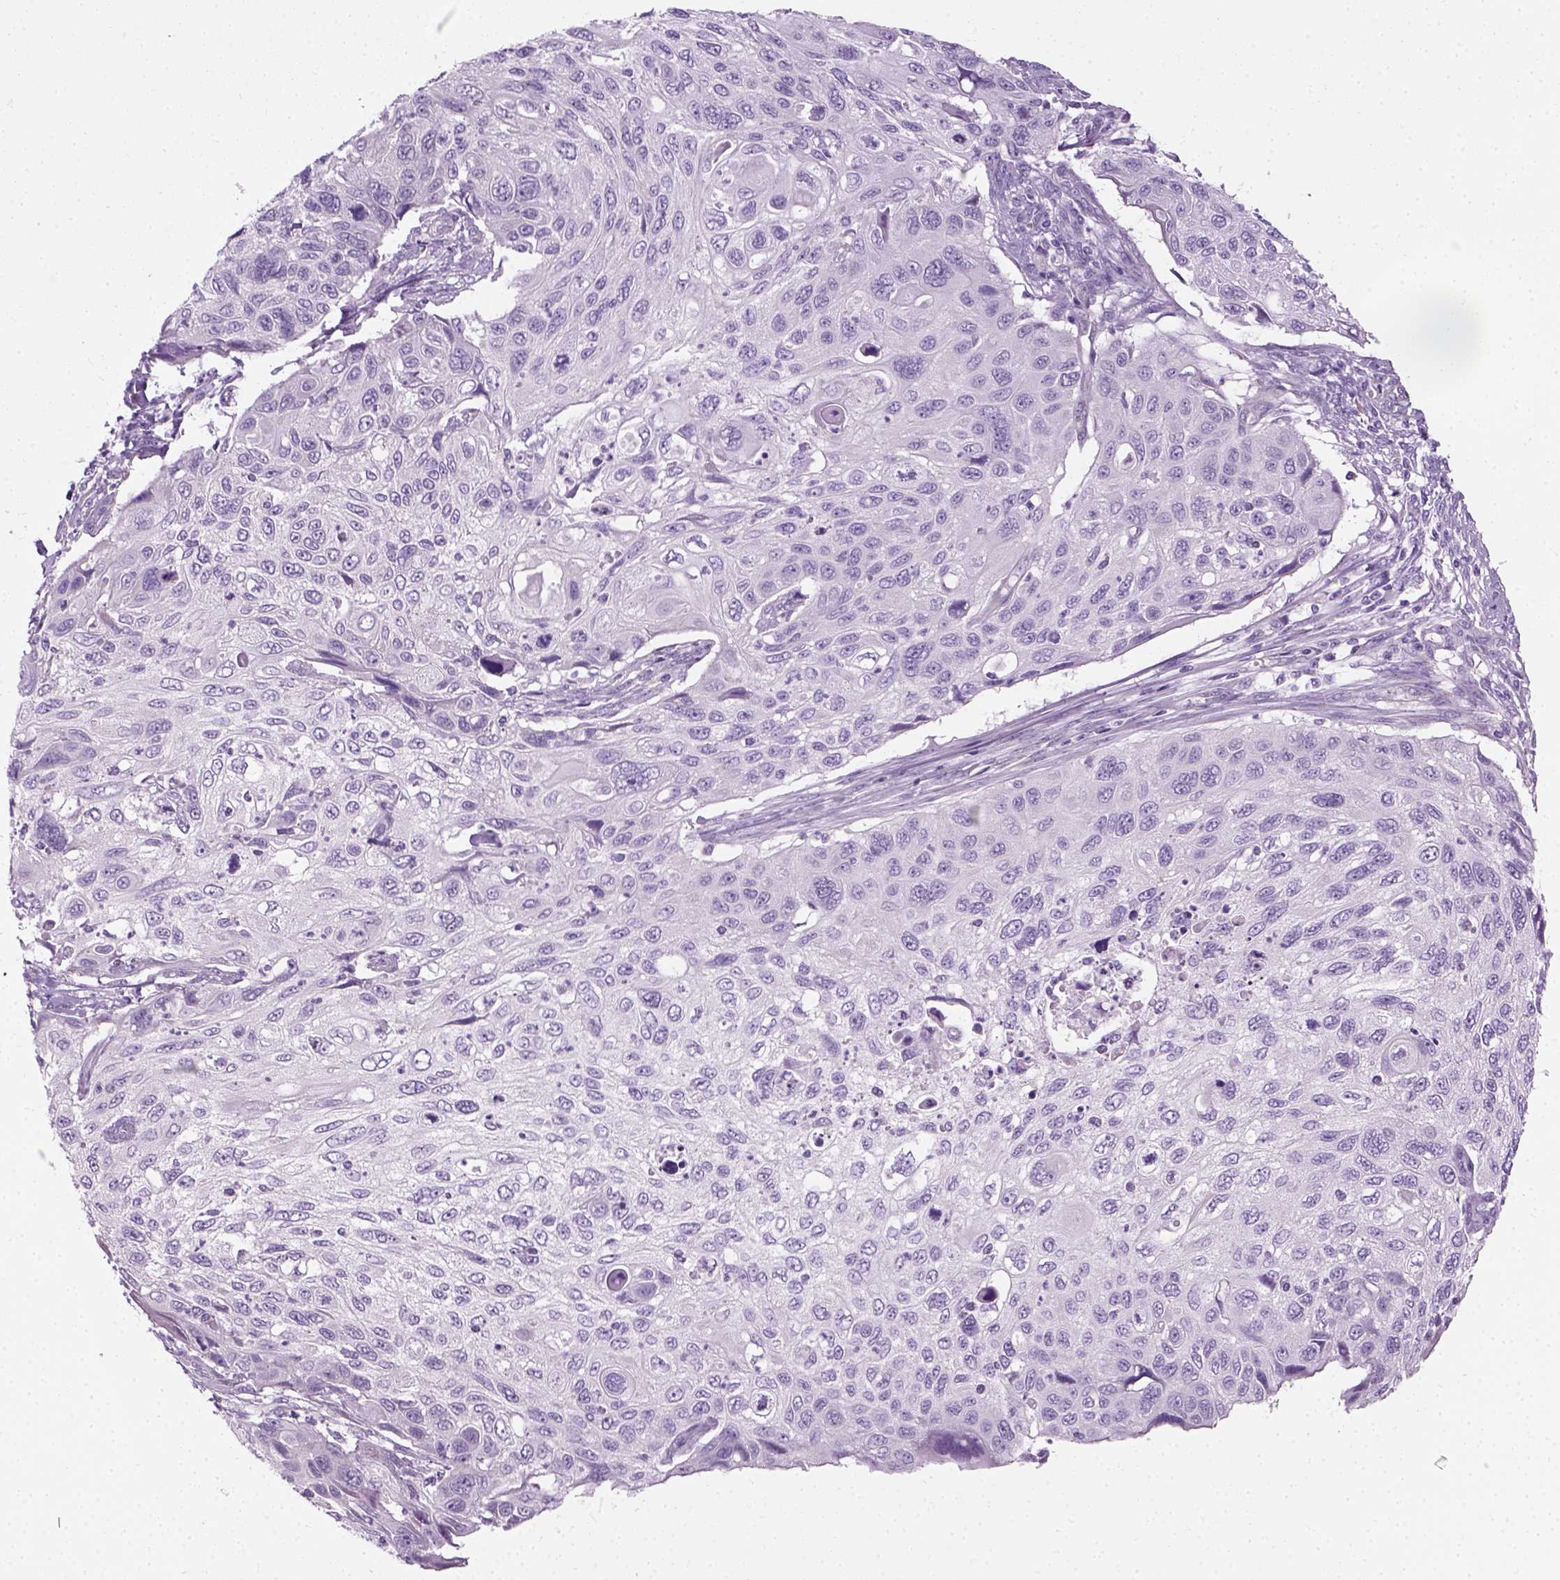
{"staining": {"intensity": "negative", "quantity": "none", "location": "none"}, "tissue": "cervical cancer", "cell_type": "Tumor cells", "image_type": "cancer", "snomed": [{"axis": "morphology", "description": "Squamous cell carcinoma, NOS"}, {"axis": "topography", "description": "Cervix"}], "caption": "An image of human cervical cancer is negative for staining in tumor cells.", "gene": "CIBAR2", "patient": {"sex": "female", "age": 70}}